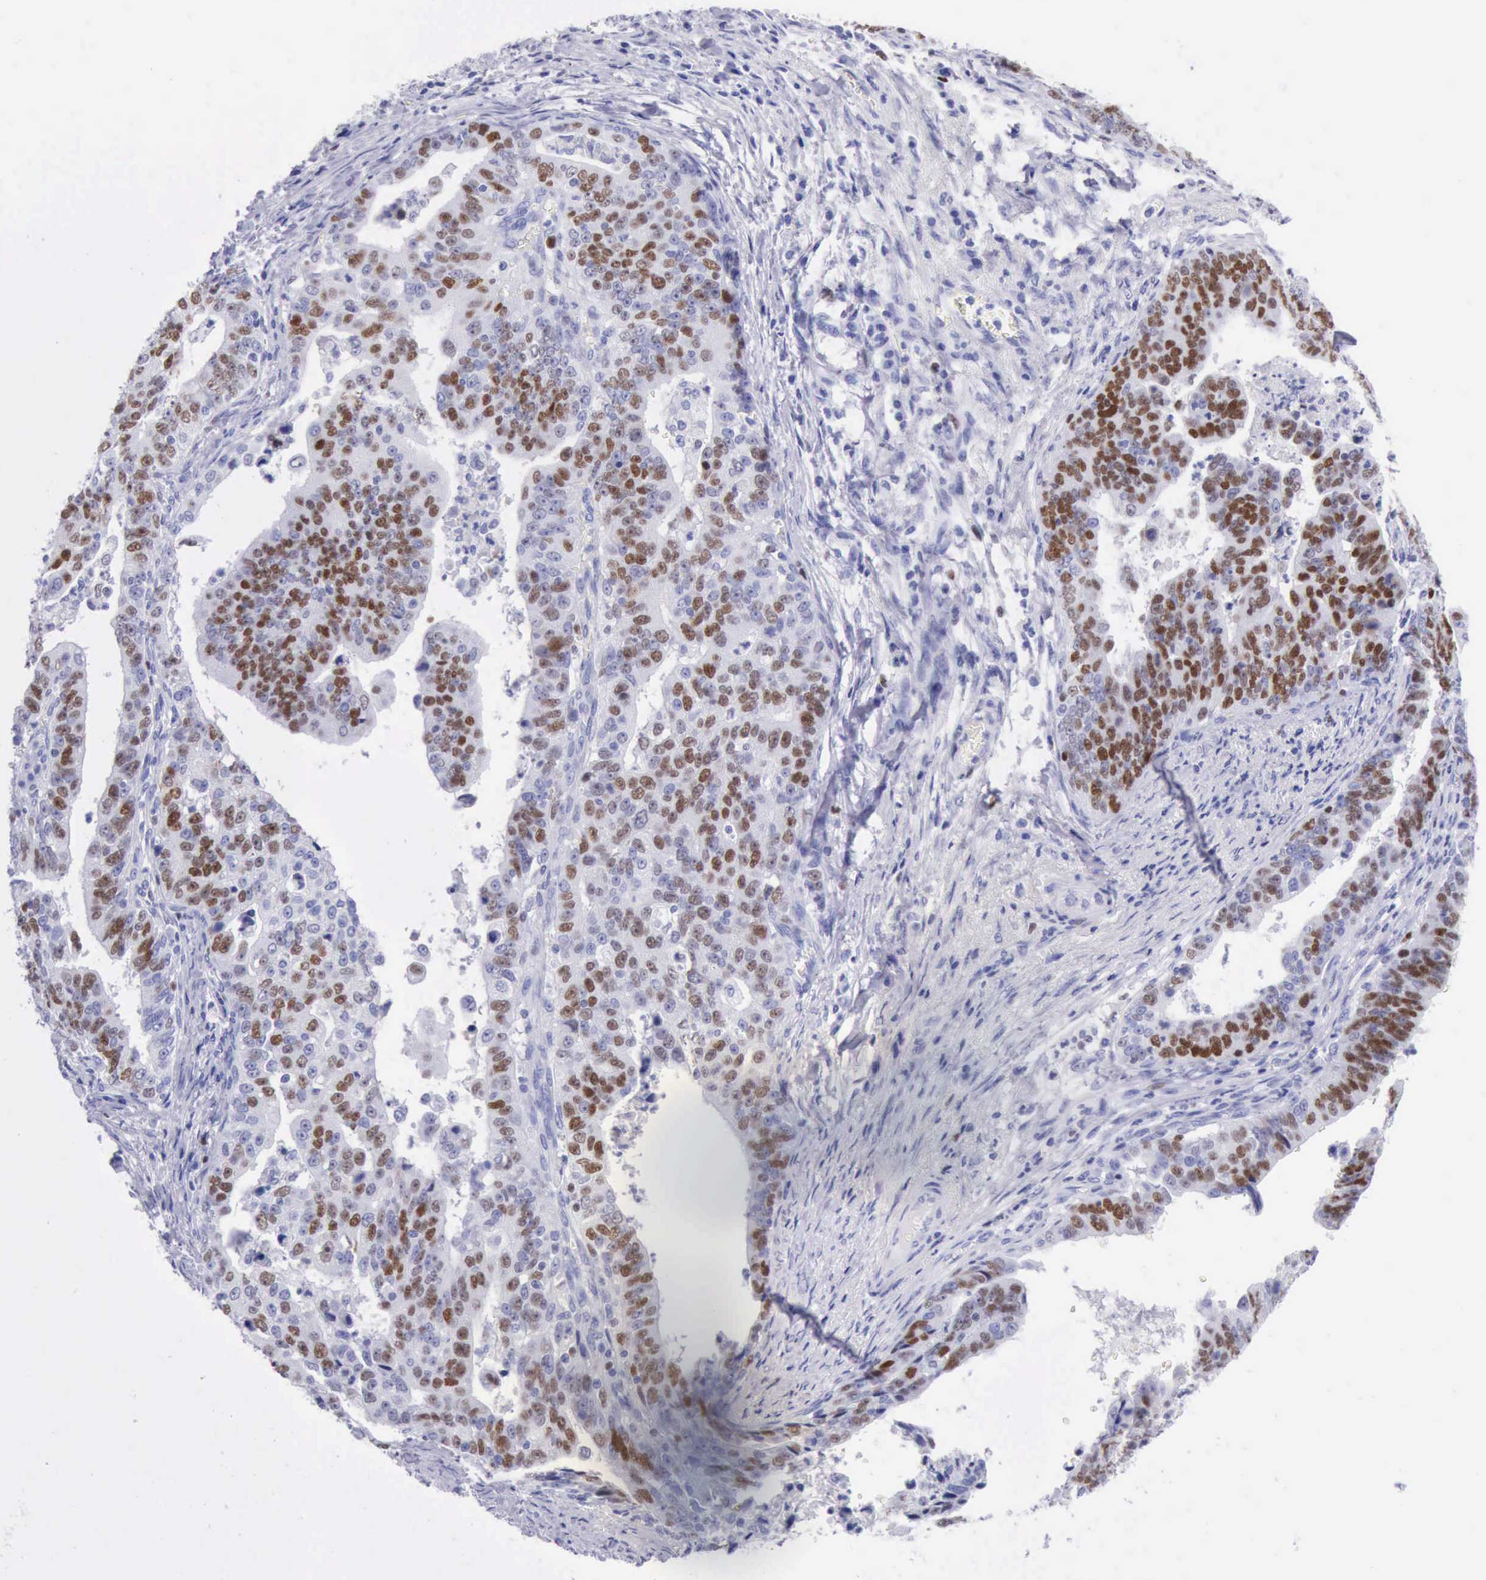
{"staining": {"intensity": "strong", "quantity": ">75%", "location": "nuclear"}, "tissue": "stomach cancer", "cell_type": "Tumor cells", "image_type": "cancer", "snomed": [{"axis": "morphology", "description": "Adenocarcinoma, NOS"}, {"axis": "topography", "description": "Stomach, upper"}], "caption": "Immunohistochemistry (DAB) staining of adenocarcinoma (stomach) shows strong nuclear protein positivity in approximately >75% of tumor cells. Using DAB (brown) and hematoxylin (blue) stains, captured at high magnification using brightfield microscopy.", "gene": "MCM2", "patient": {"sex": "female", "age": 50}}